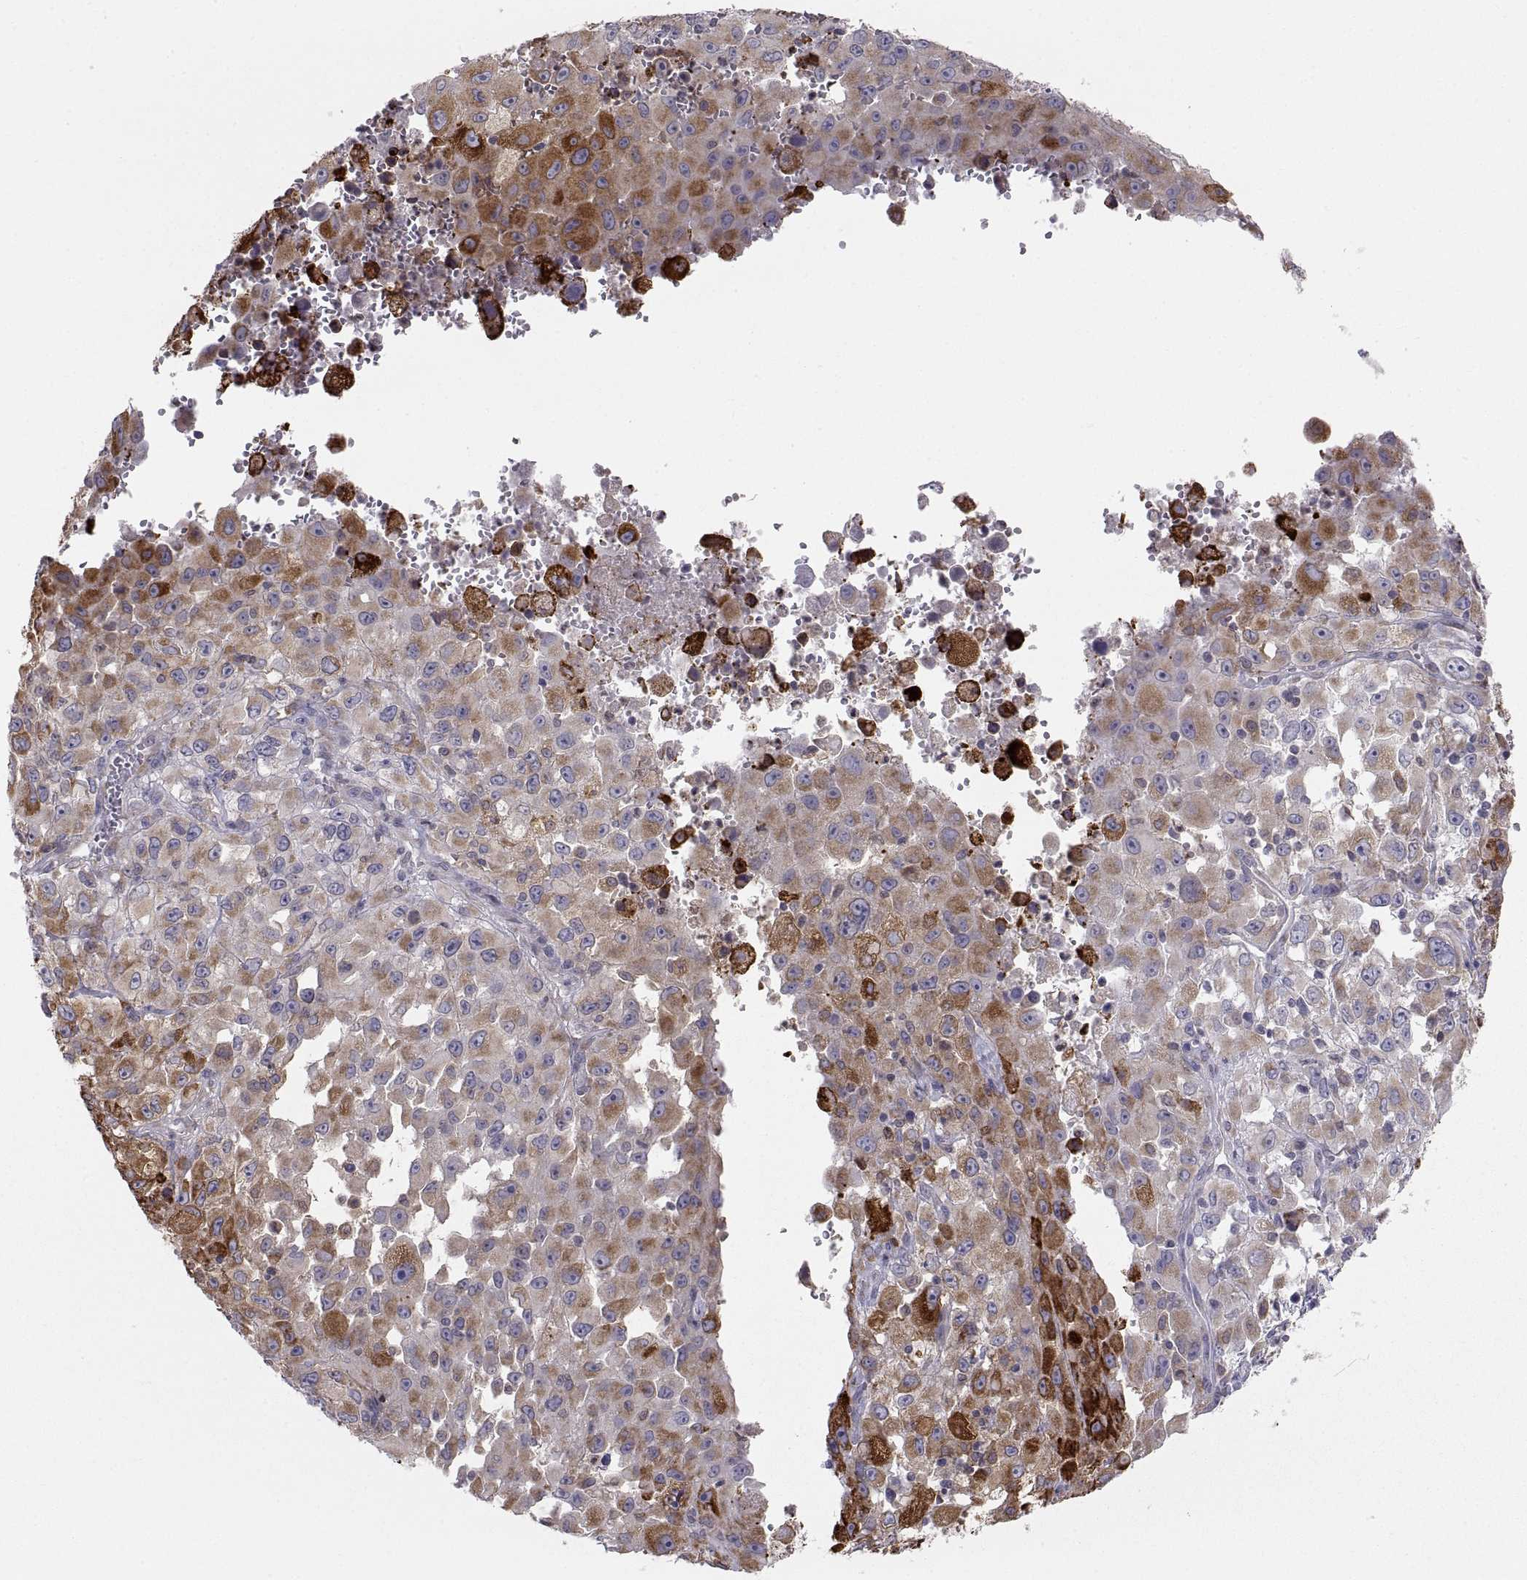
{"staining": {"intensity": "strong", "quantity": "<25%", "location": "cytoplasmic/membranous"}, "tissue": "melanoma", "cell_type": "Tumor cells", "image_type": "cancer", "snomed": [{"axis": "morphology", "description": "Malignant melanoma, Metastatic site"}, {"axis": "topography", "description": "Soft tissue"}], "caption": "Human malignant melanoma (metastatic site) stained with a protein marker reveals strong staining in tumor cells.", "gene": "ERO1A", "patient": {"sex": "male", "age": 50}}